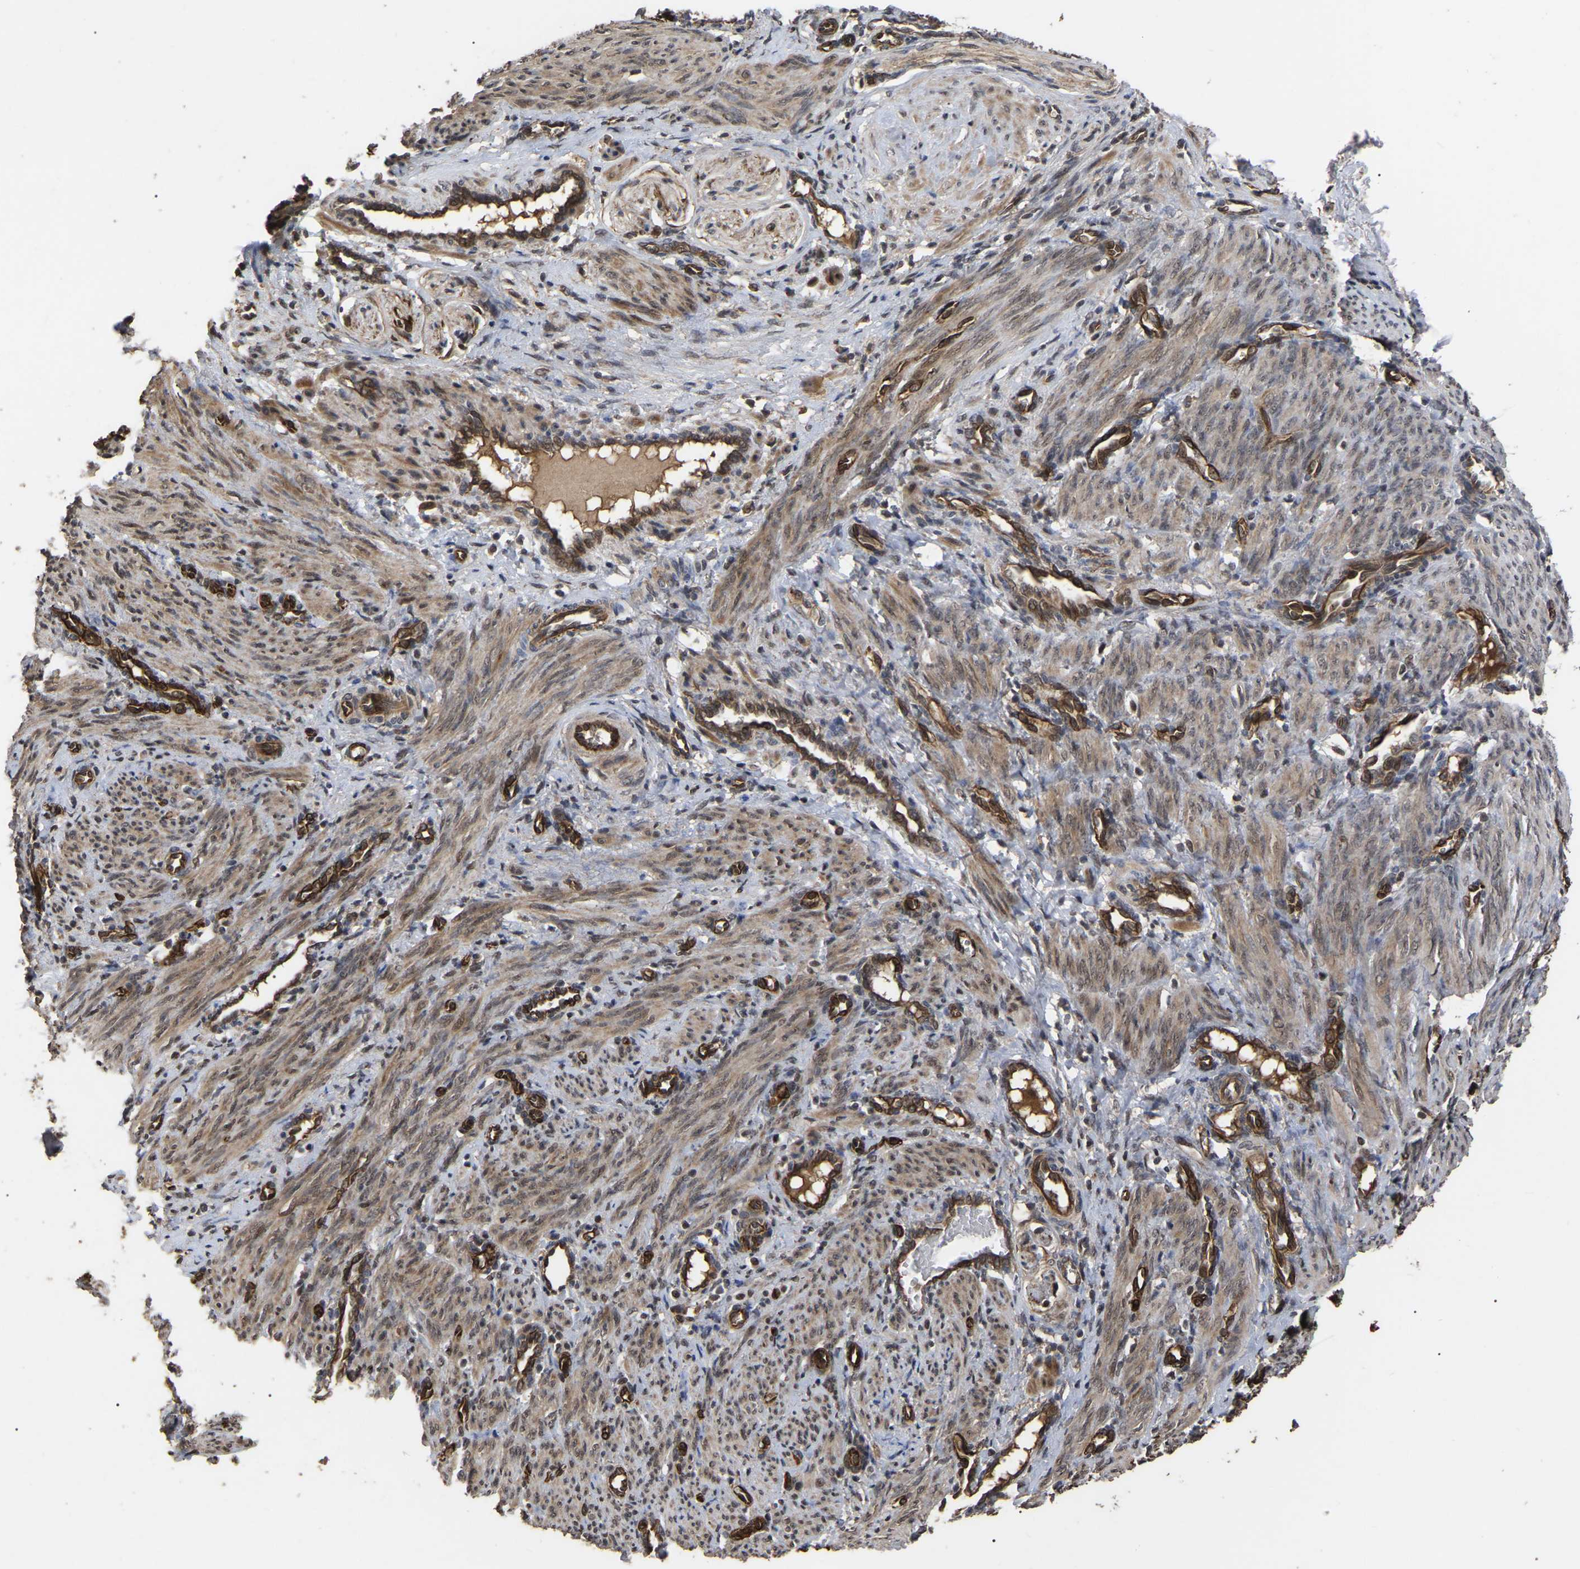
{"staining": {"intensity": "moderate", "quantity": ">75%", "location": "cytoplasmic/membranous,nuclear"}, "tissue": "smooth muscle", "cell_type": "Smooth muscle cells", "image_type": "normal", "snomed": [{"axis": "morphology", "description": "Normal tissue, NOS"}, {"axis": "topography", "description": "Endometrium"}], "caption": "Normal smooth muscle was stained to show a protein in brown. There is medium levels of moderate cytoplasmic/membranous,nuclear staining in approximately >75% of smooth muscle cells. The protein is stained brown, and the nuclei are stained in blue (DAB (3,3'-diaminobenzidine) IHC with brightfield microscopy, high magnification).", "gene": "FAM161B", "patient": {"sex": "female", "age": 33}}